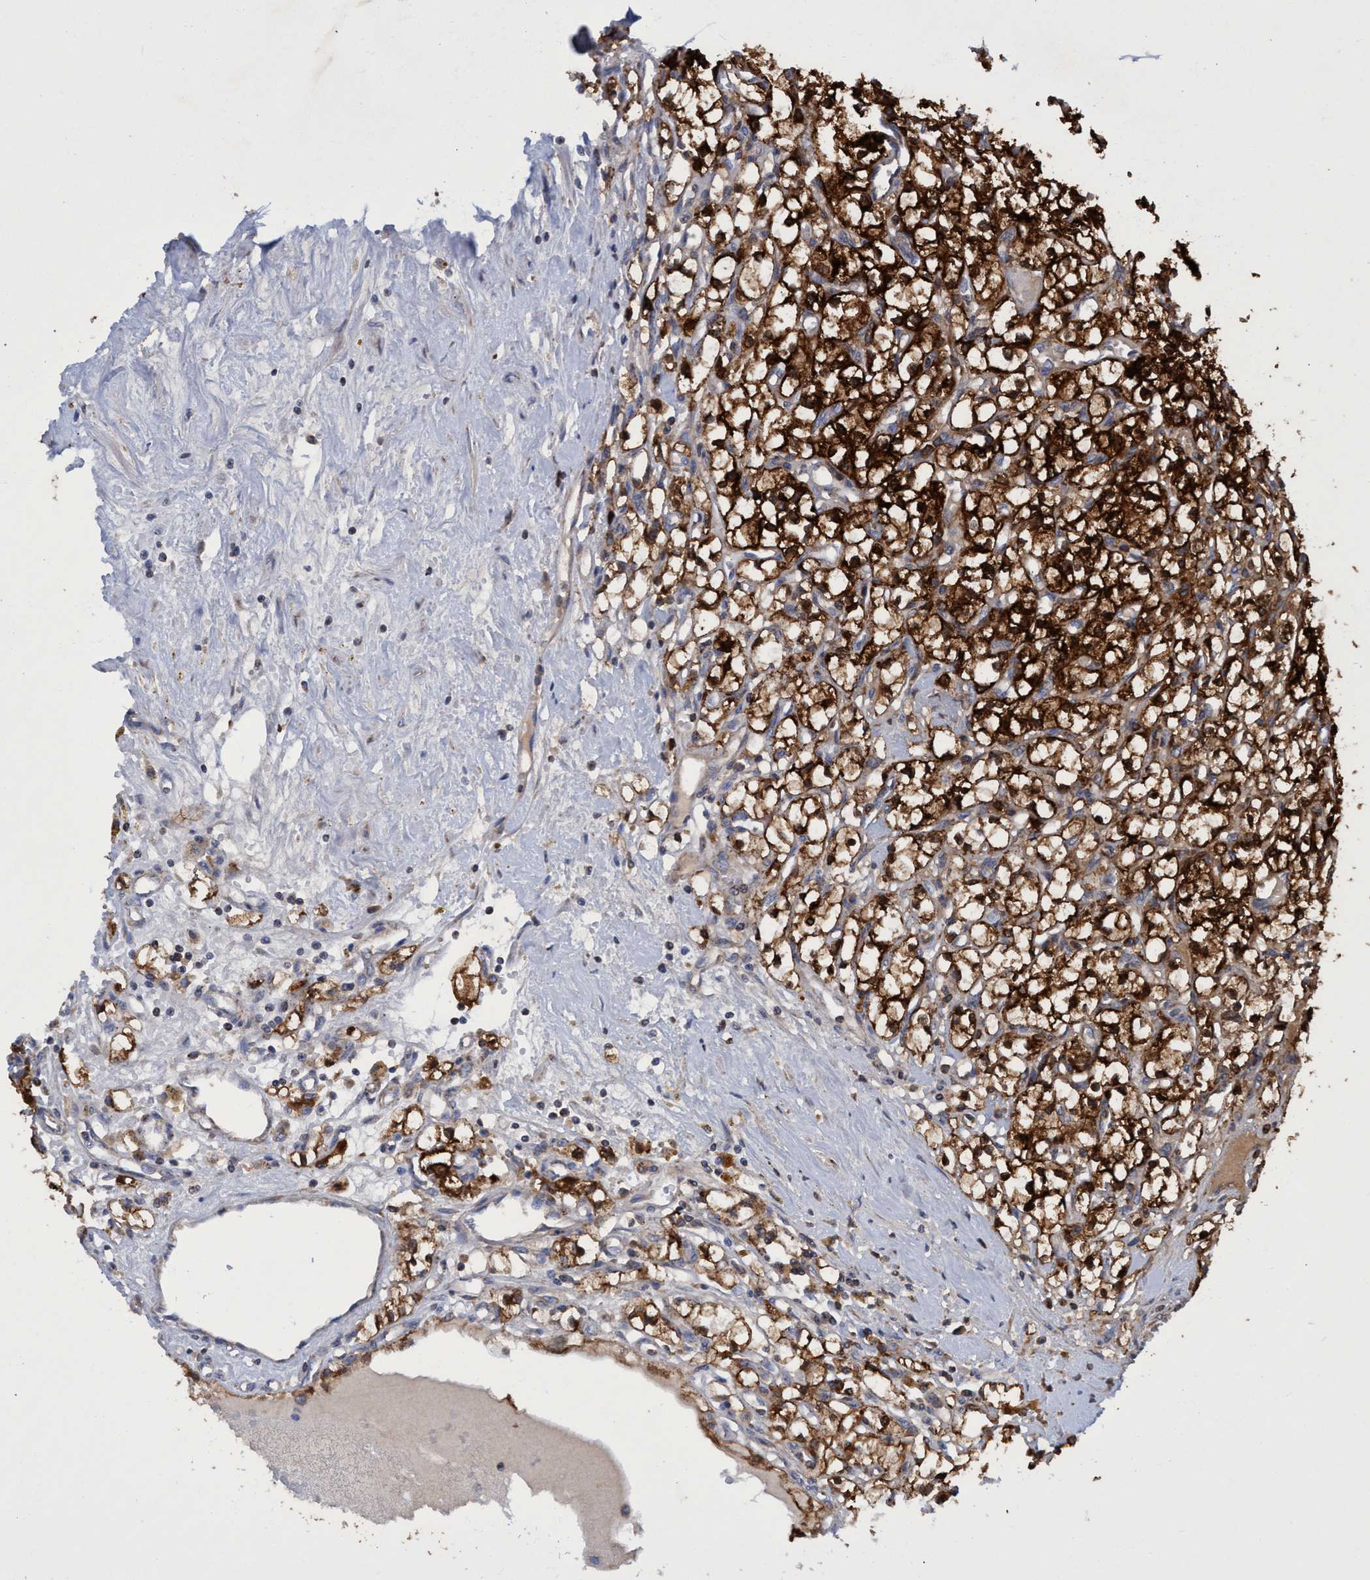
{"staining": {"intensity": "strong", "quantity": ">75%", "location": "cytoplasmic/membranous"}, "tissue": "renal cancer", "cell_type": "Tumor cells", "image_type": "cancer", "snomed": [{"axis": "morphology", "description": "Adenocarcinoma, NOS"}, {"axis": "topography", "description": "Kidney"}], "caption": "Immunohistochemical staining of human renal adenocarcinoma shows high levels of strong cytoplasmic/membranous expression in about >75% of tumor cells. (IHC, brightfield microscopy, high magnification).", "gene": "CRYZ", "patient": {"sex": "male", "age": 56}}